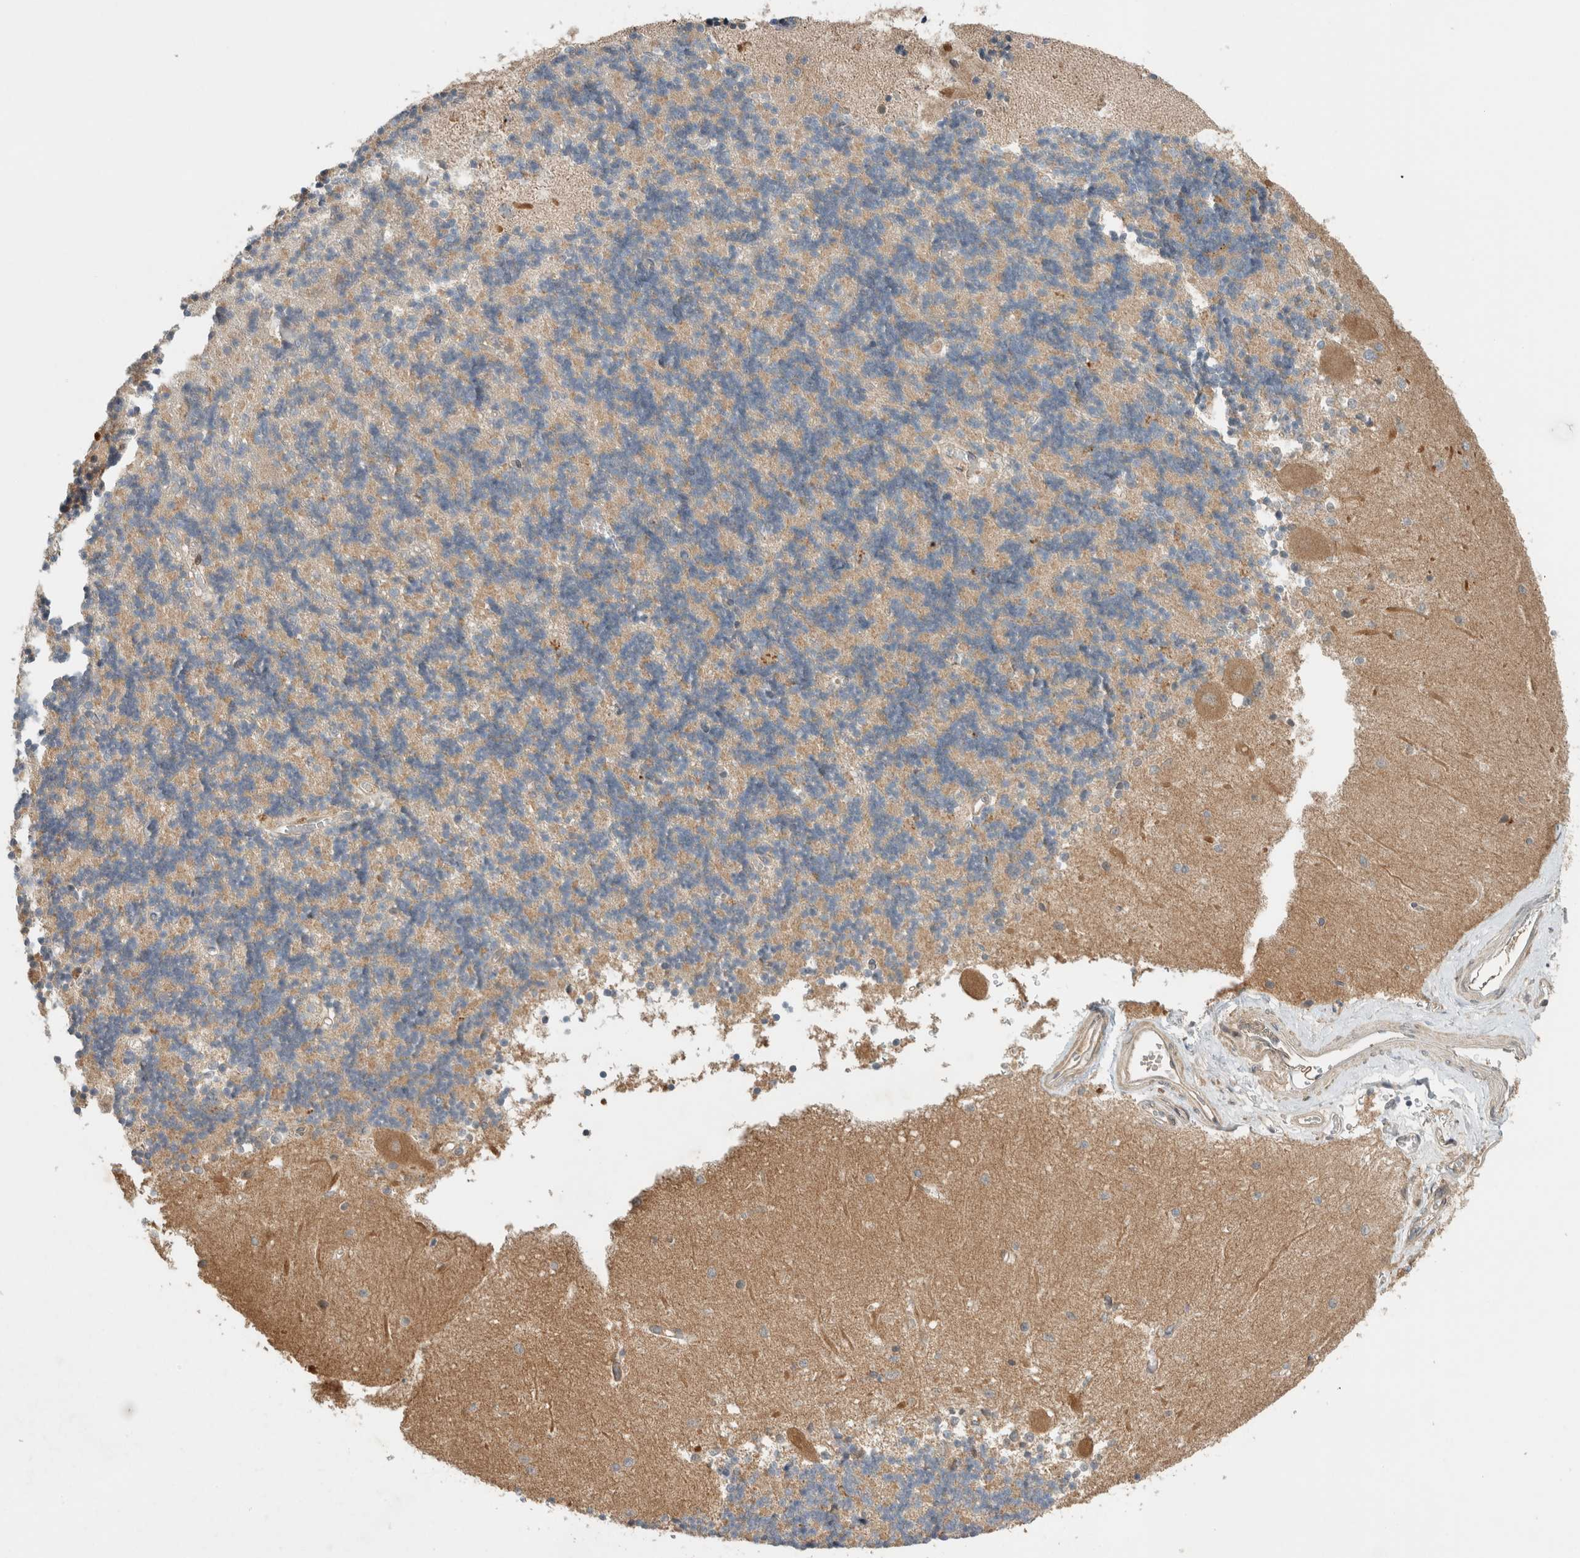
{"staining": {"intensity": "weak", "quantity": "25%-75%", "location": "cytoplasmic/membranous"}, "tissue": "cerebellum", "cell_type": "Cells in granular layer", "image_type": "normal", "snomed": [{"axis": "morphology", "description": "Normal tissue, NOS"}, {"axis": "topography", "description": "Cerebellum"}], "caption": "Unremarkable cerebellum demonstrates weak cytoplasmic/membranous positivity in about 25%-75% of cells in granular layer.", "gene": "ARMC9", "patient": {"sex": "male", "age": 37}}